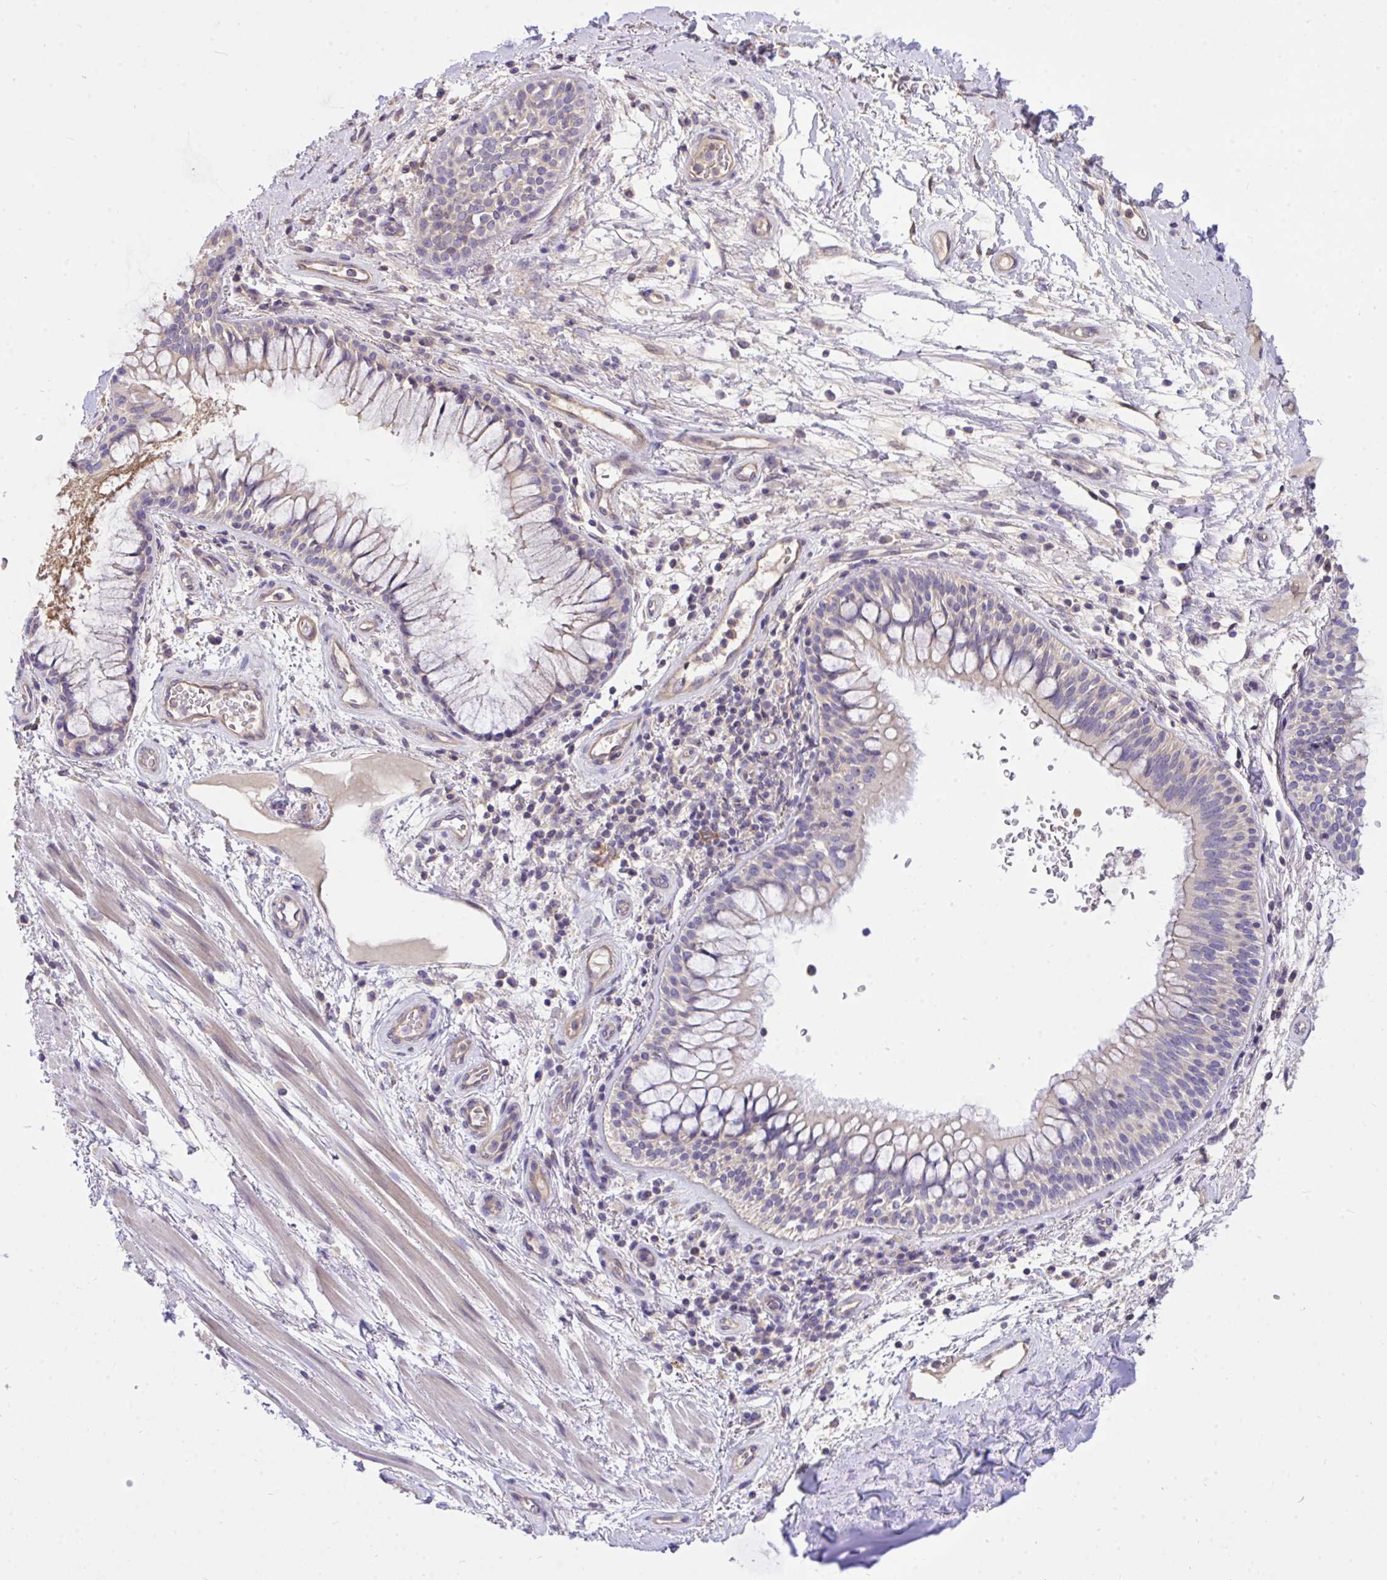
{"staining": {"intensity": "negative", "quantity": "none", "location": "none"}, "tissue": "adipose tissue", "cell_type": "Adipocytes", "image_type": "normal", "snomed": [{"axis": "morphology", "description": "Normal tissue, NOS"}, {"axis": "topography", "description": "Cartilage tissue"}, {"axis": "topography", "description": "Bronchus"}], "caption": "A photomicrograph of adipose tissue stained for a protein displays no brown staining in adipocytes. Nuclei are stained in blue.", "gene": "TLN2", "patient": {"sex": "male", "age": 64}}